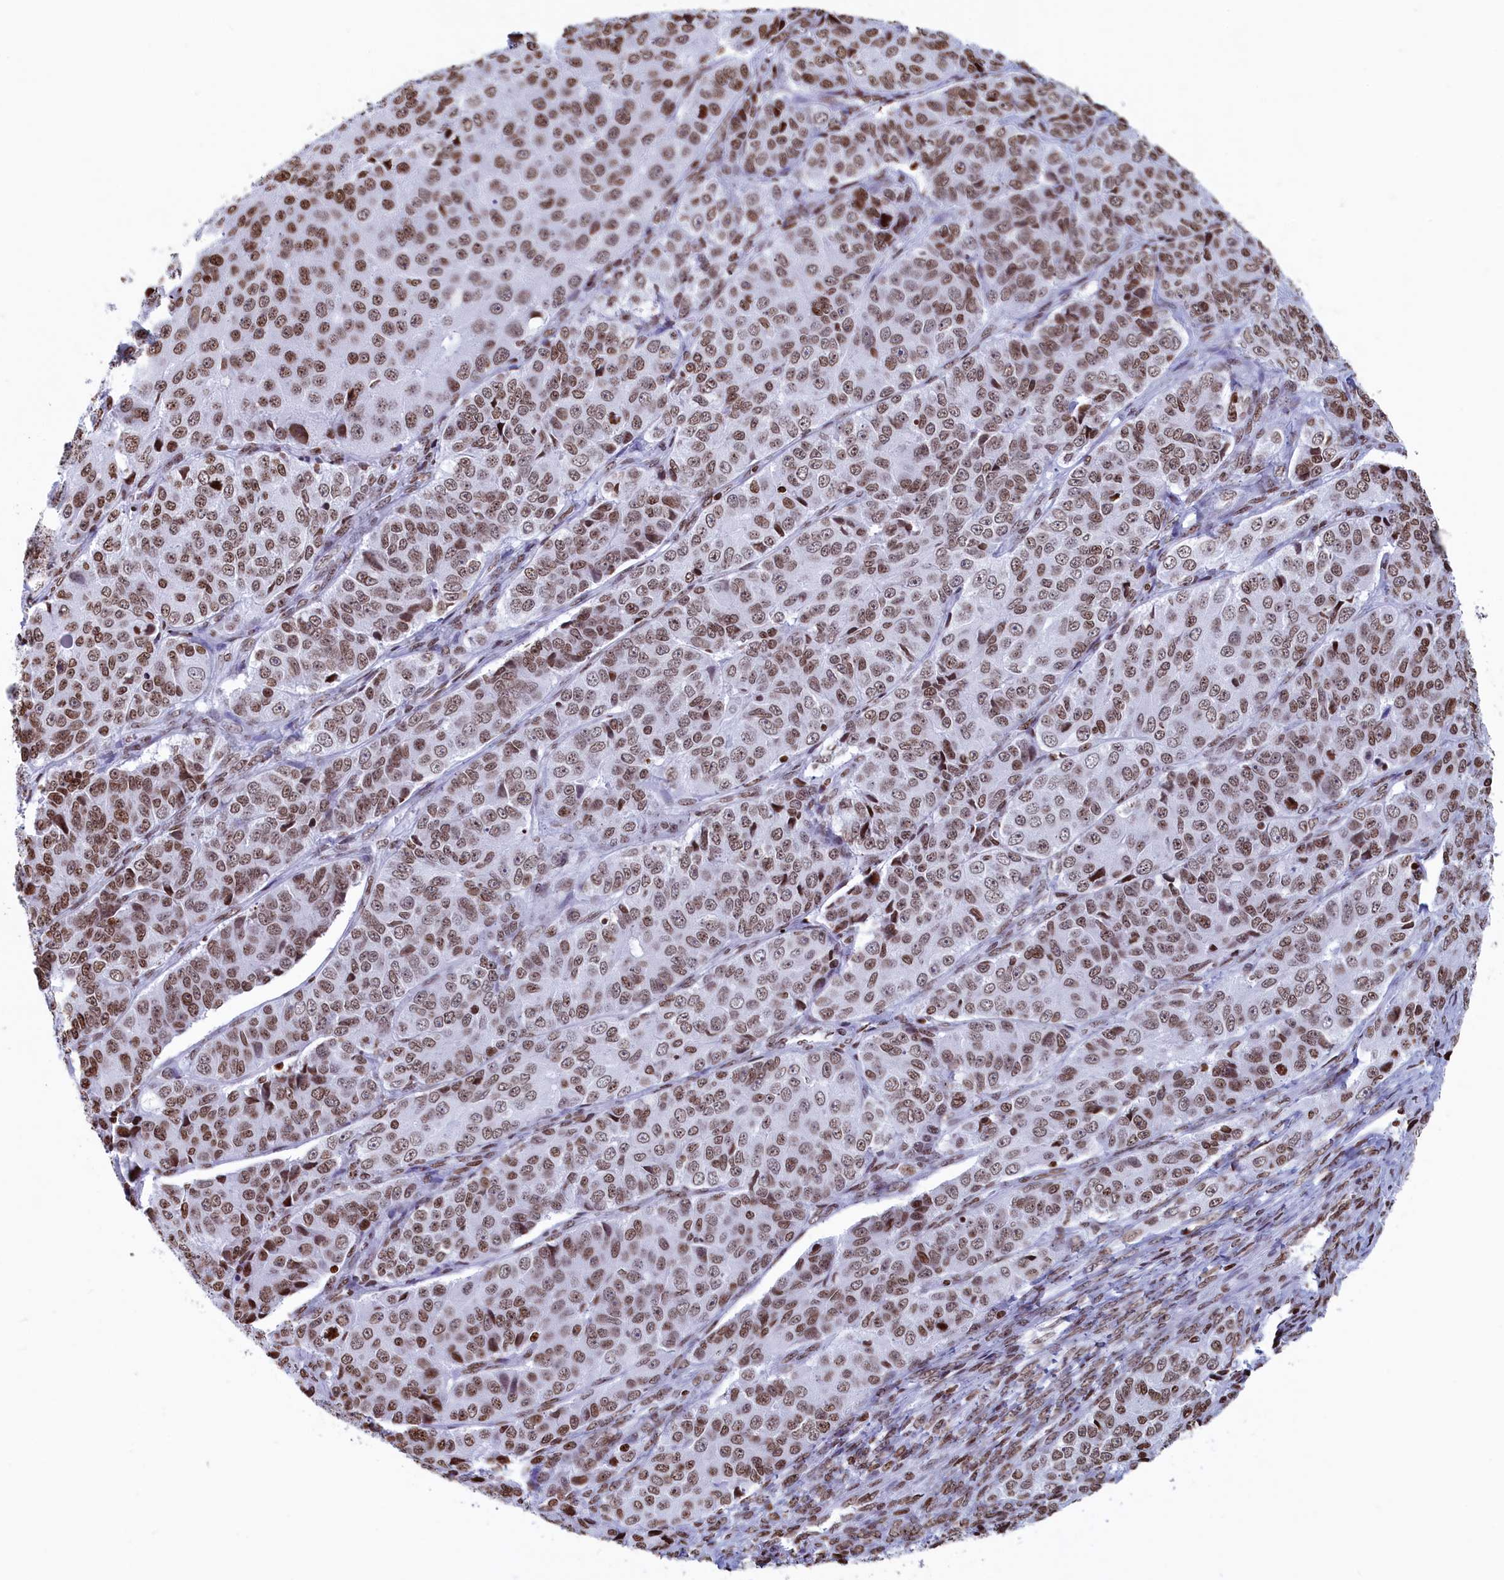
{"staining": {"intensity": "moderate", "quantity": ">75%", "location": "nuclear"}, "tissue": "ovarian cancer", "cell_type": "Tumor cells", "image_type": "cancer", "snomed": [{"axis": "morphology", "description": "Carcinoma, endometroid"}, {"axis": "topography", "description": "Ovary"}], "caption": "Immunohistochemical staining of human ovarian cancer demonstrates moderate nuclear protein expression in approximately >75% of tumor cells.", "gene": "APOBEC3A", "patient": {"sex": "female", "age": 51}}